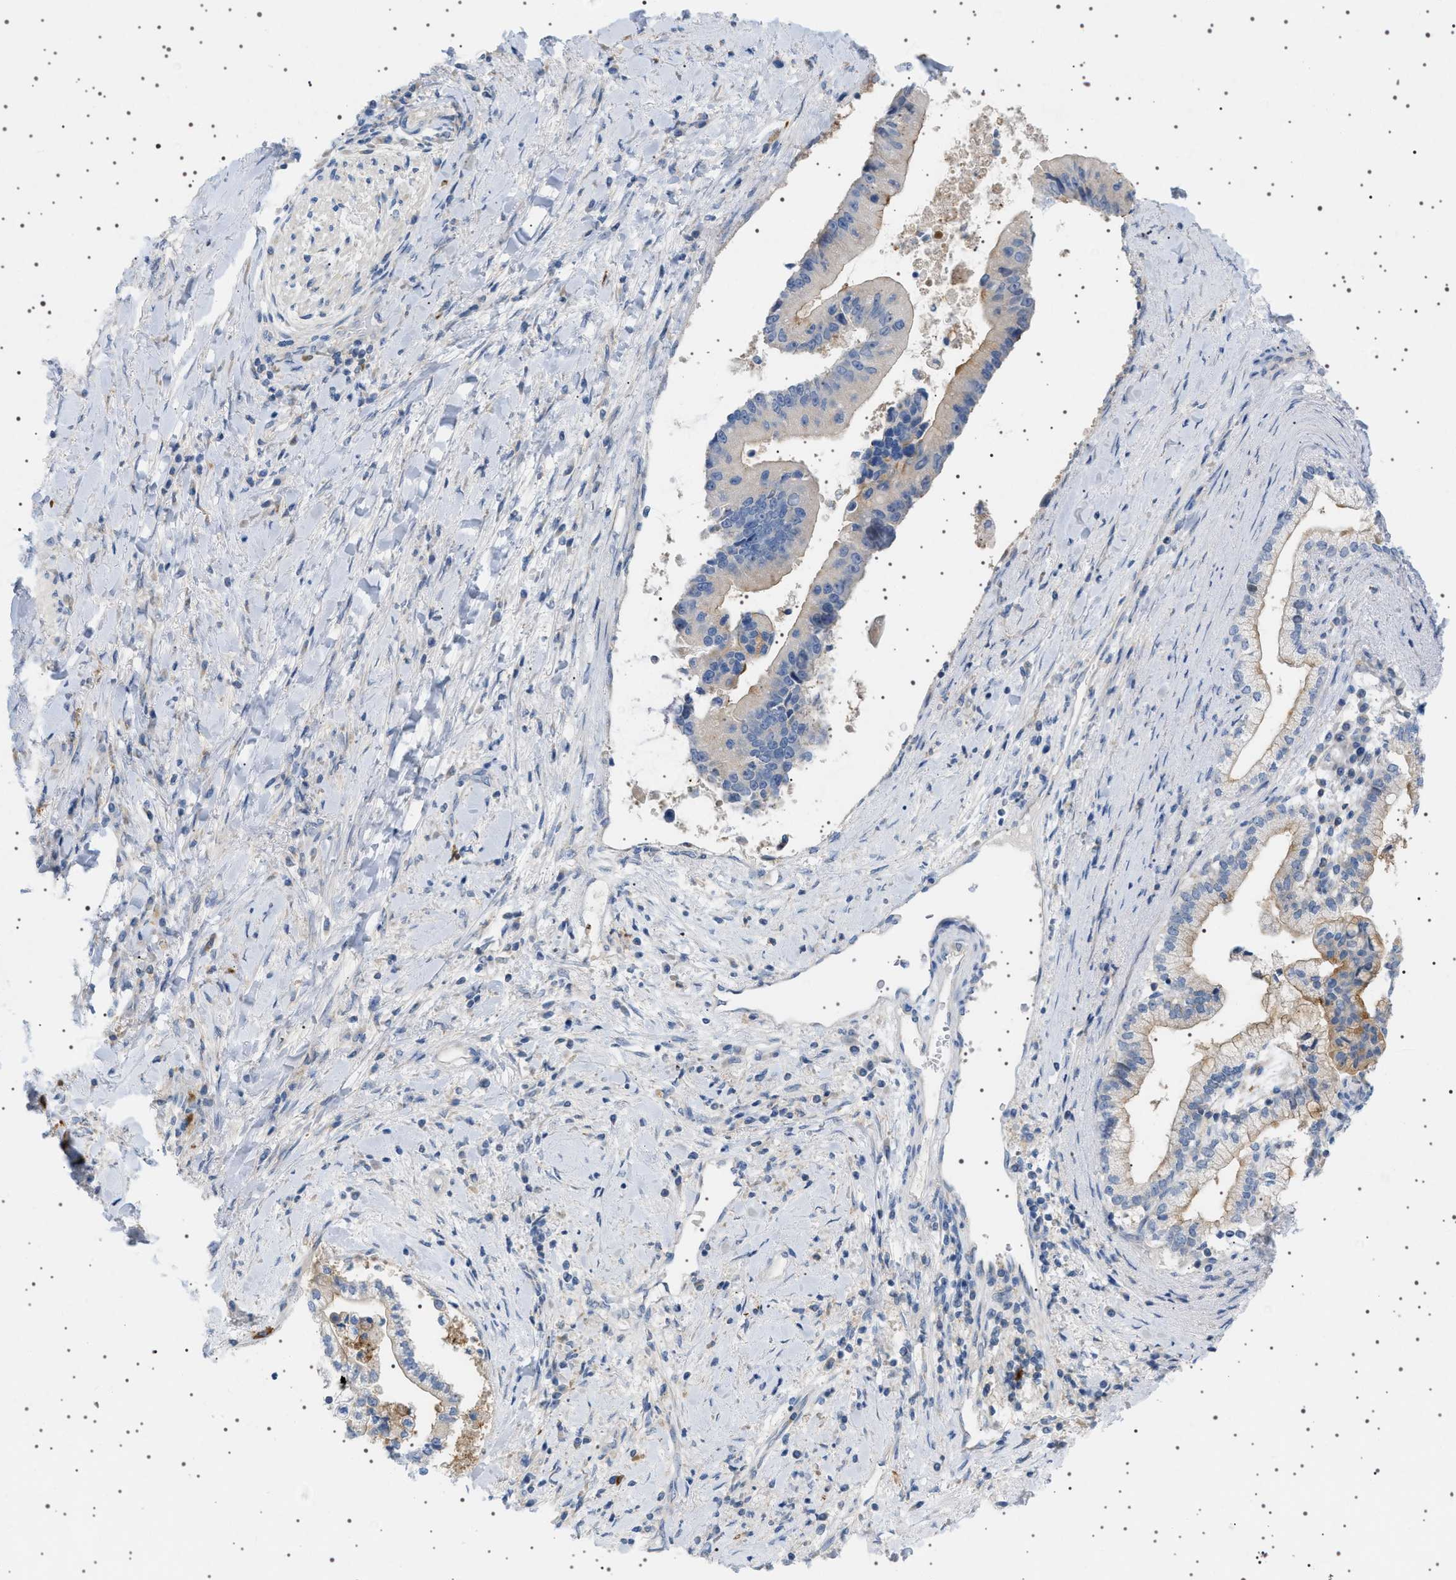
{"staining": {"intensity": "weak", "quantity": "<25%", "location": "cytoplasmic/membranous"}, "tissue": "liver cancer", "cell_type": "Tumor cells", "image_type": "cancer", "snomed": [{"axis": "morphology", "description": "Cholangiocarcinoma"}, {"axis": "topography", "description": "Liver"}], "caption": "A high-resolution micrograph shows IHC staining of liver cholangiocarcinoma, which reveals no significant expression in tumor cells.", "gene": "ADCY10", "patient": {"sex": "male", "age": 50}}